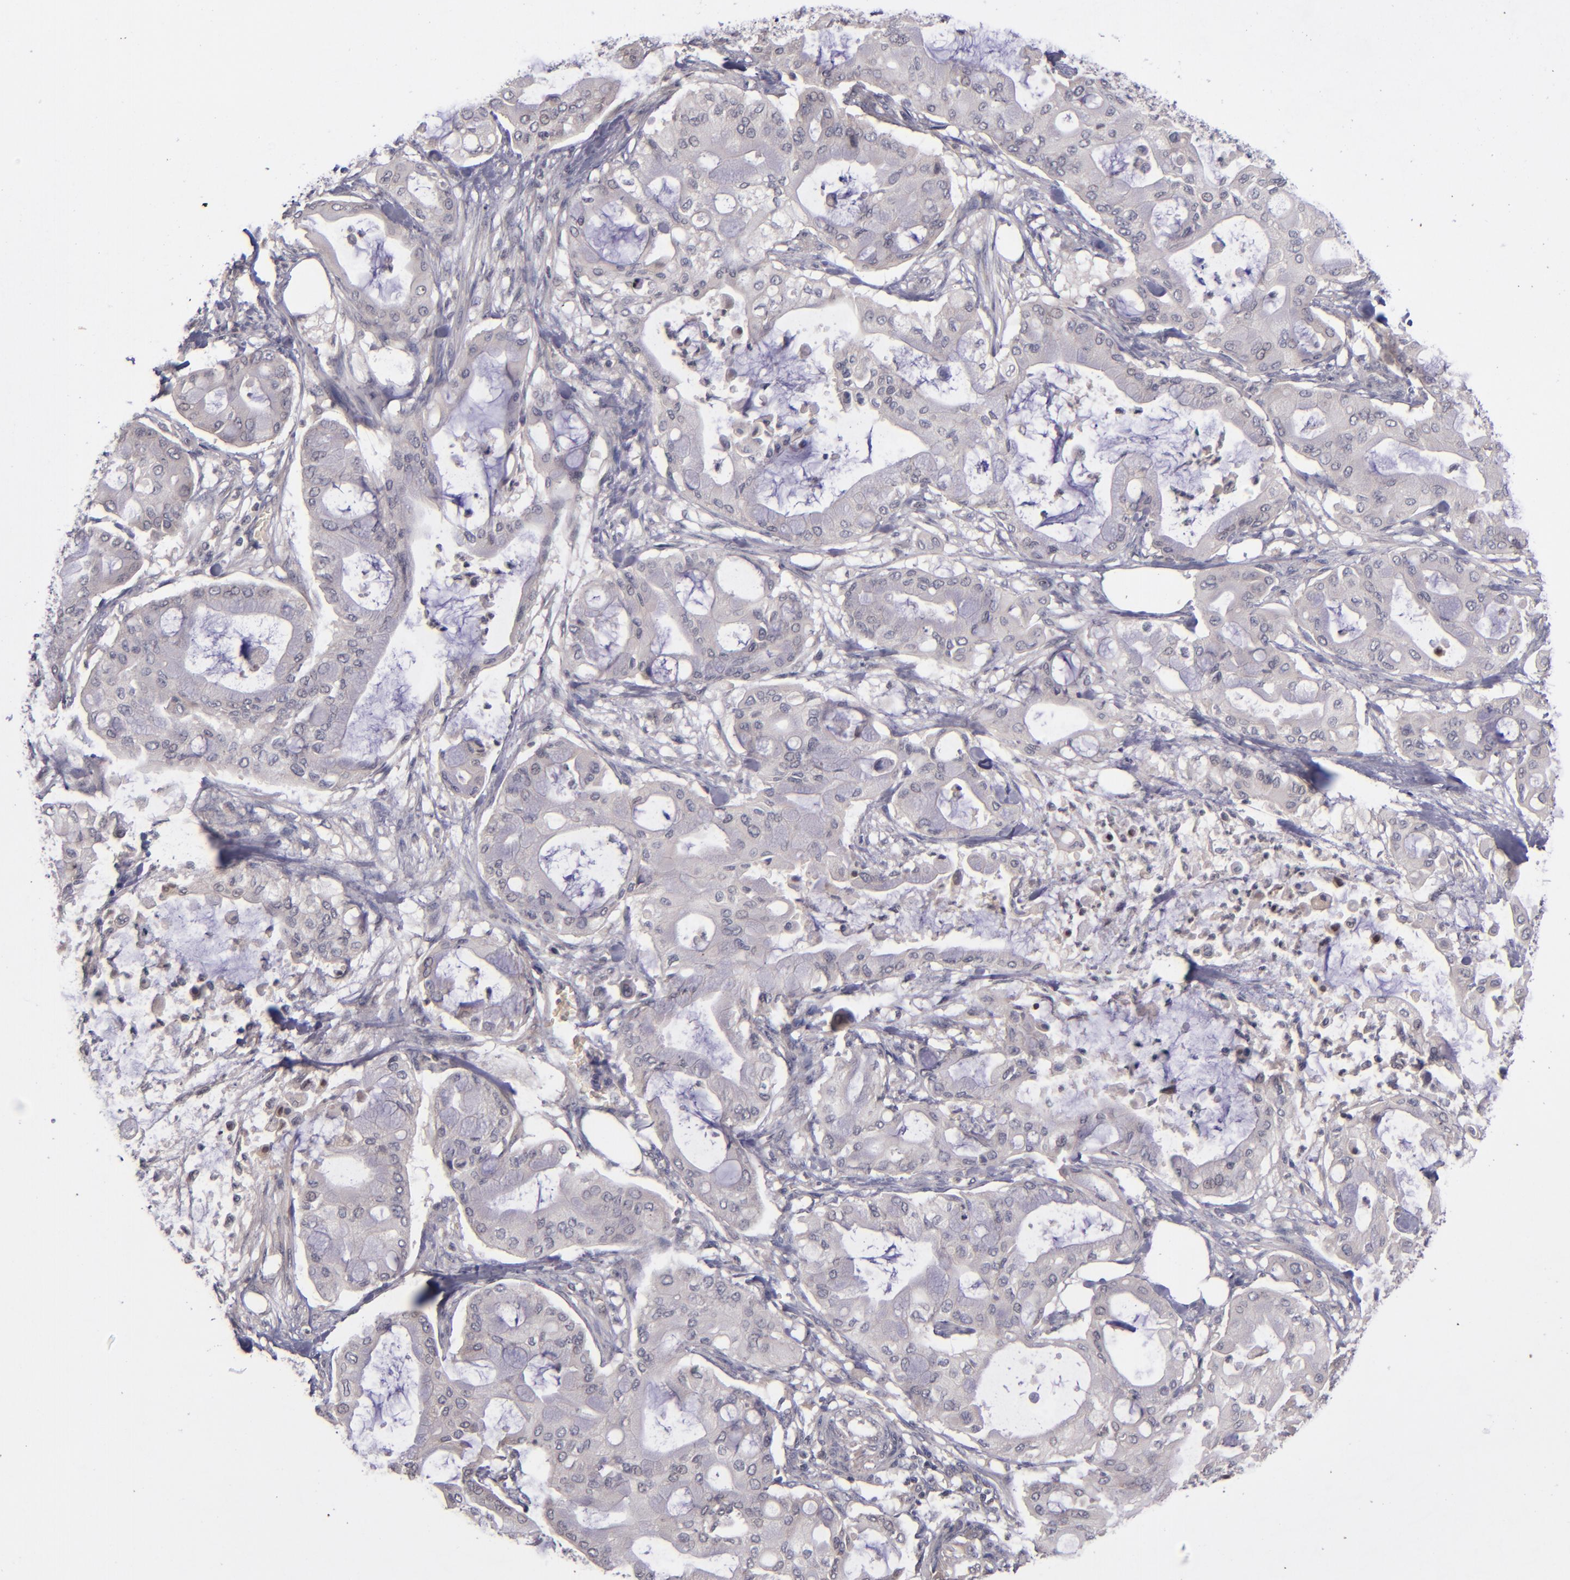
{"staining": {"intensity": "negative", "quantity": "none", "location": "none"}, "tissue": "pancreatic cancer", "cell_type": "Tumor cells", "image_type": "cancer", "snomed": [{"axis": "morphology", "description": "Adenocarcinoma, NOS"}, {"axis": "morphology", "description": "Adenocarcinoma, metastatic, NOS"}, {"axis": "topography", "description": "Lymph node"}, {"axis": "topography", "description": "Pancreas"}, {"axis": "topography", "description": "Duodenum"}], "caption": "A histopathology image of pancreatic cancer (metastatic adenocarcinoma) stained for a protein displays no brown staining in tumor cells.", "gene": "TSC2", "patient": {"sex": "female", "age": 64}}